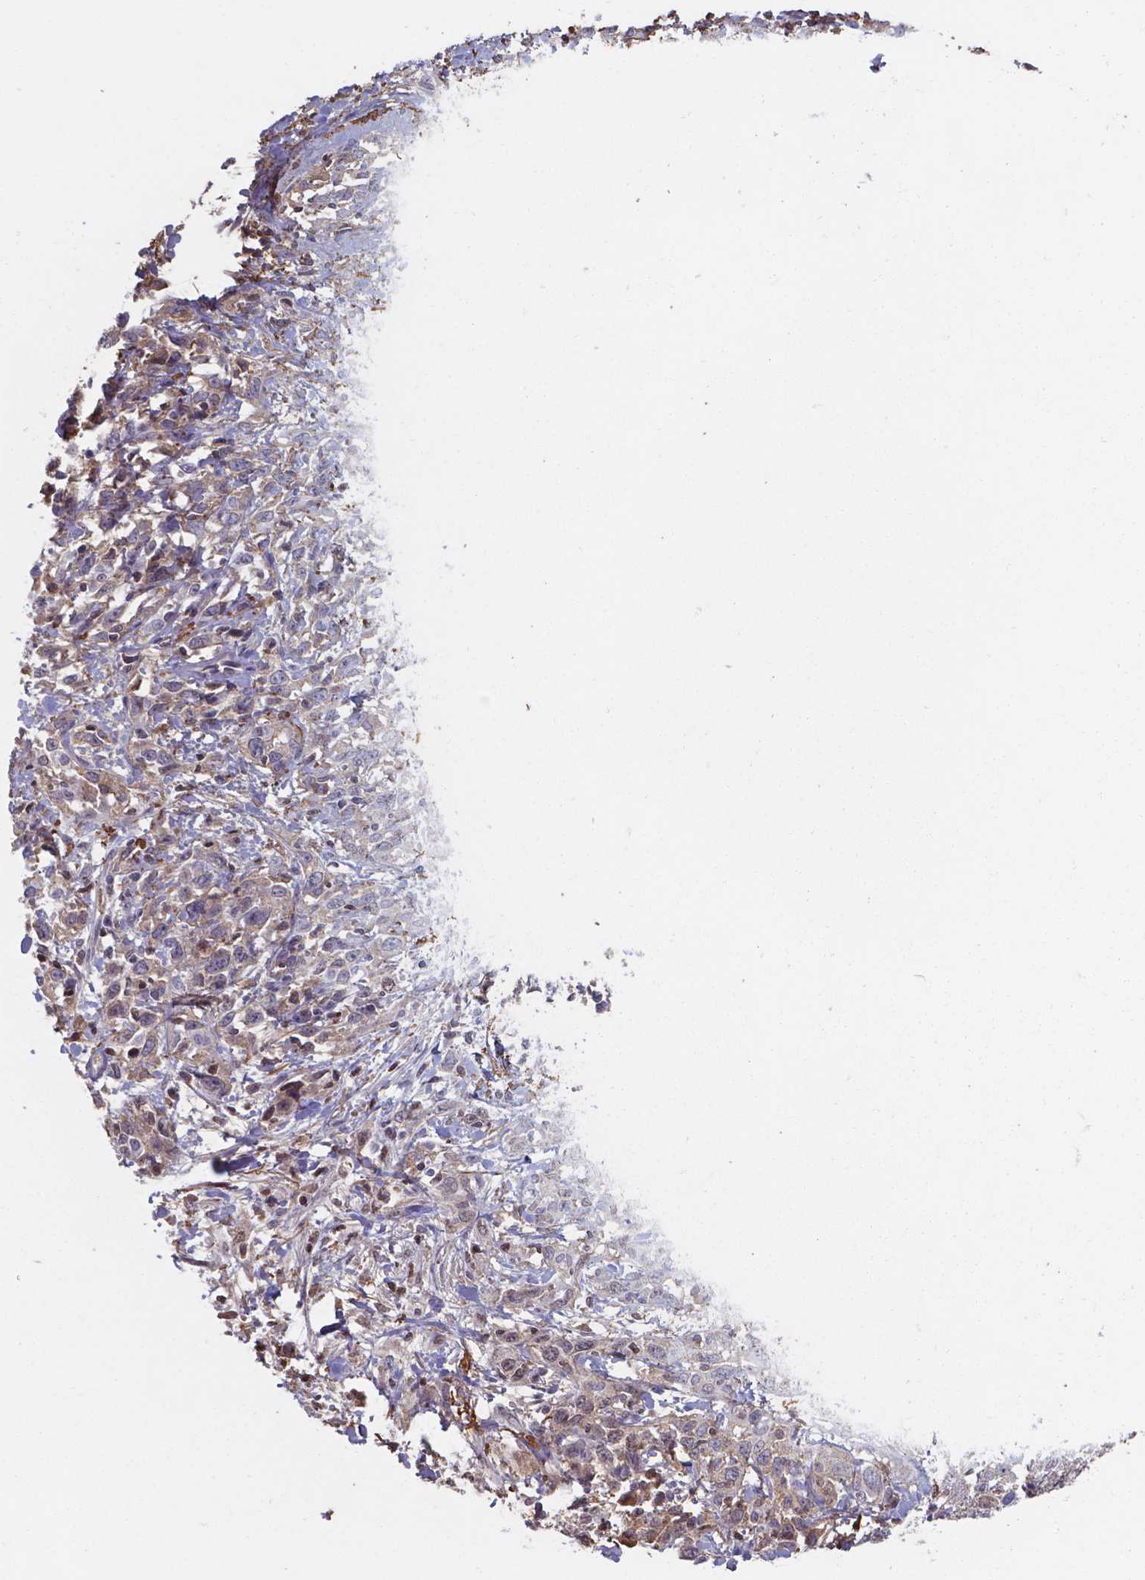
{"staining": {"intensity": "moderate", "quantity": ">75%", "location": "cytoplasmic/membranous,nuclear"}, "tissue": "cervical cancer", "cell_type": "Tumor cells", "image_type": "cancer", "snomed": [{"axis": "morphology", "description": "Adenocarcinoma, NOS"}, {"axis": "topography", "description": "Cervix"}], "caption": "High-power microscopy captured an IHC histopathology image of cervical cancer (adenocarcinoma), revealing moderate cytoplasmic/membranous and nuclear positivity in about >75% of tumor cells.", "gene": "SERPINA1", "patient": {"sex": "female", "age": 40}}